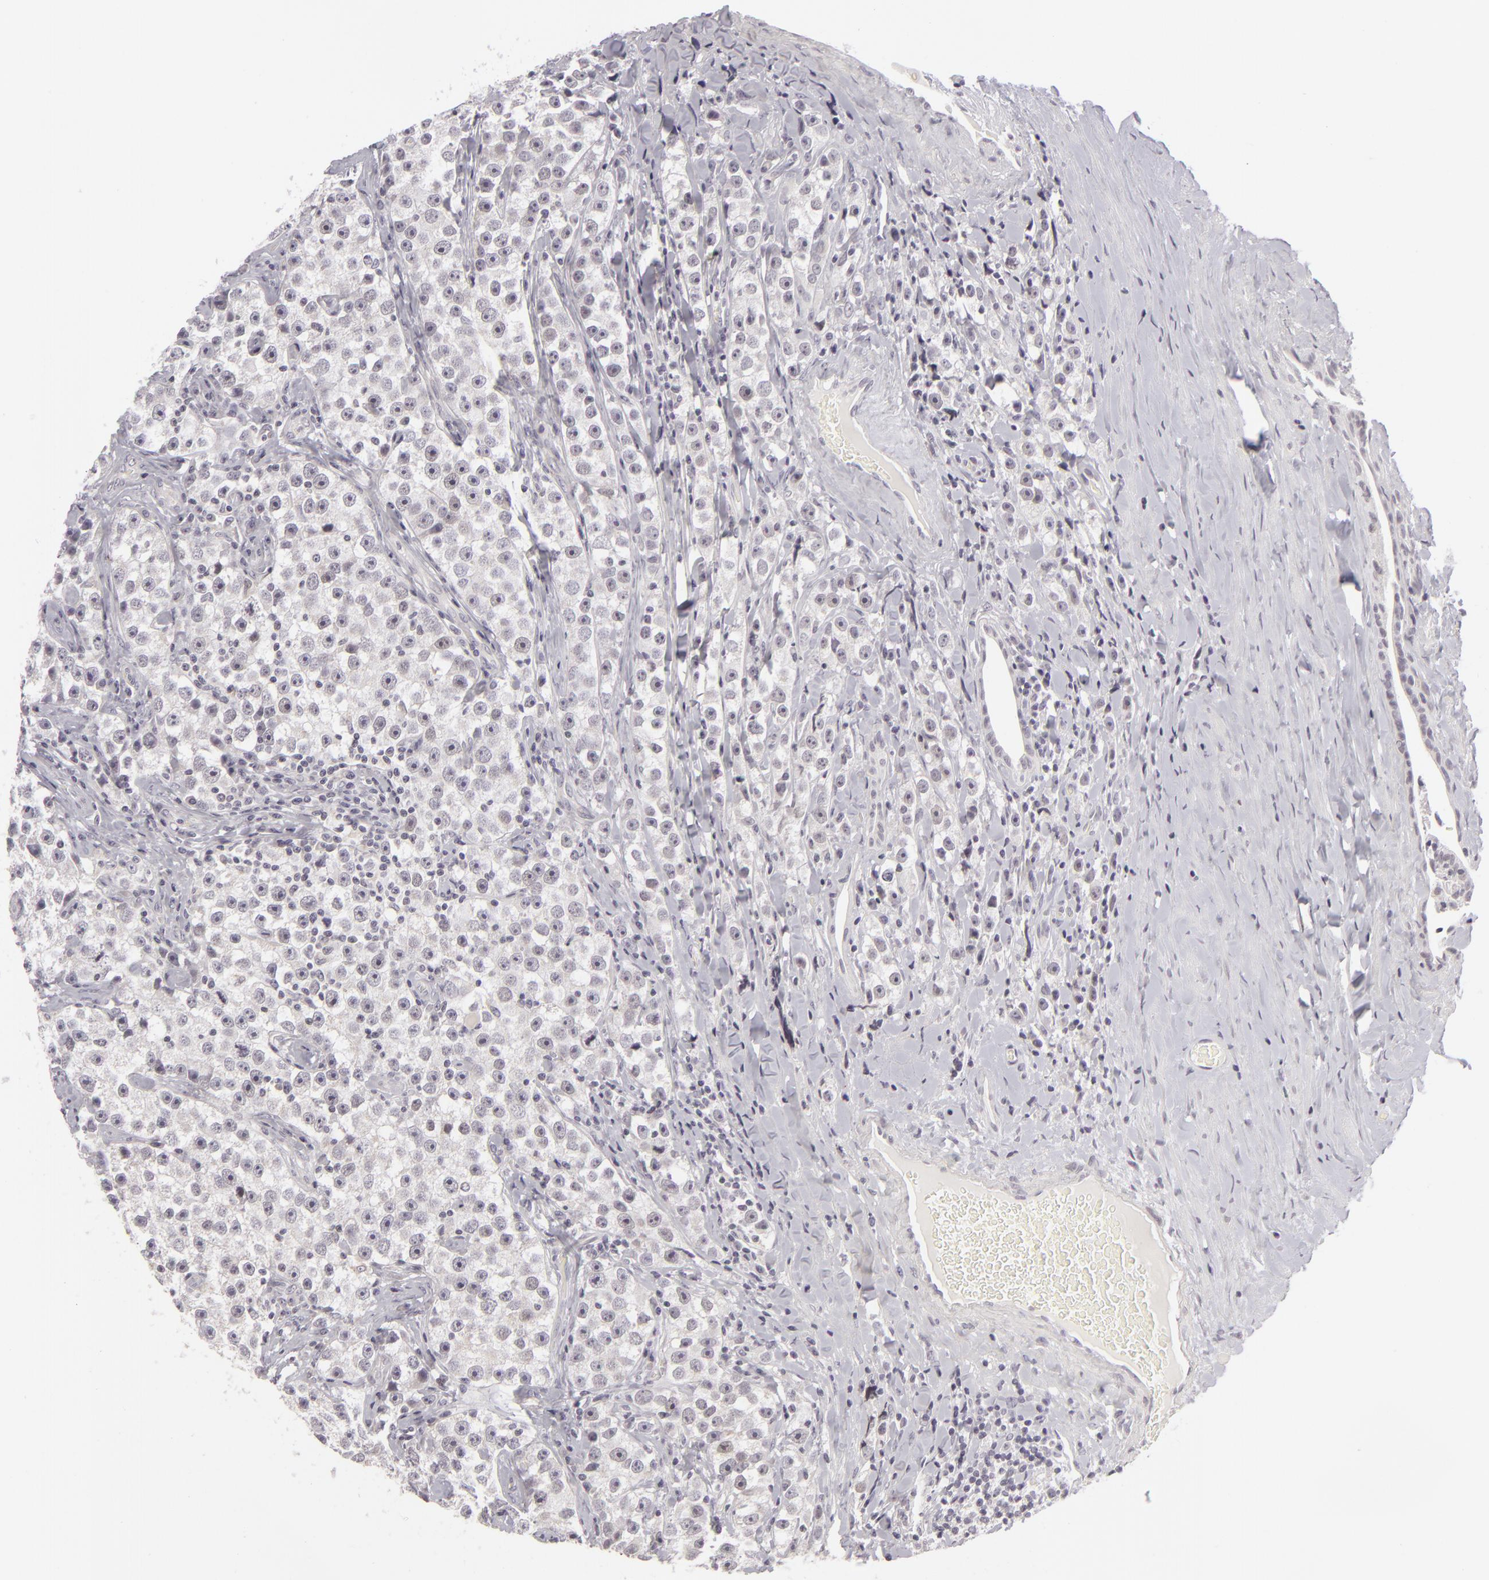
{"staining": {"intensity": "negative", "quantity": "none", "location": "none"}, "tissue": "testis cancer", "cell_type": "Tumor cells", "image_type": "cancer", "snomed": [{"axis": "morphology", "description": "Seminoma, NOS"}, {"axis": "topography", "description": "Testis"}], "caption": "This is a micrograph of immunohistochemistry staining of seminoma (testis), which shows no expression in tumor cells.", "gene": "SIX1", "patient": {"sex": "male", "age": 32}}